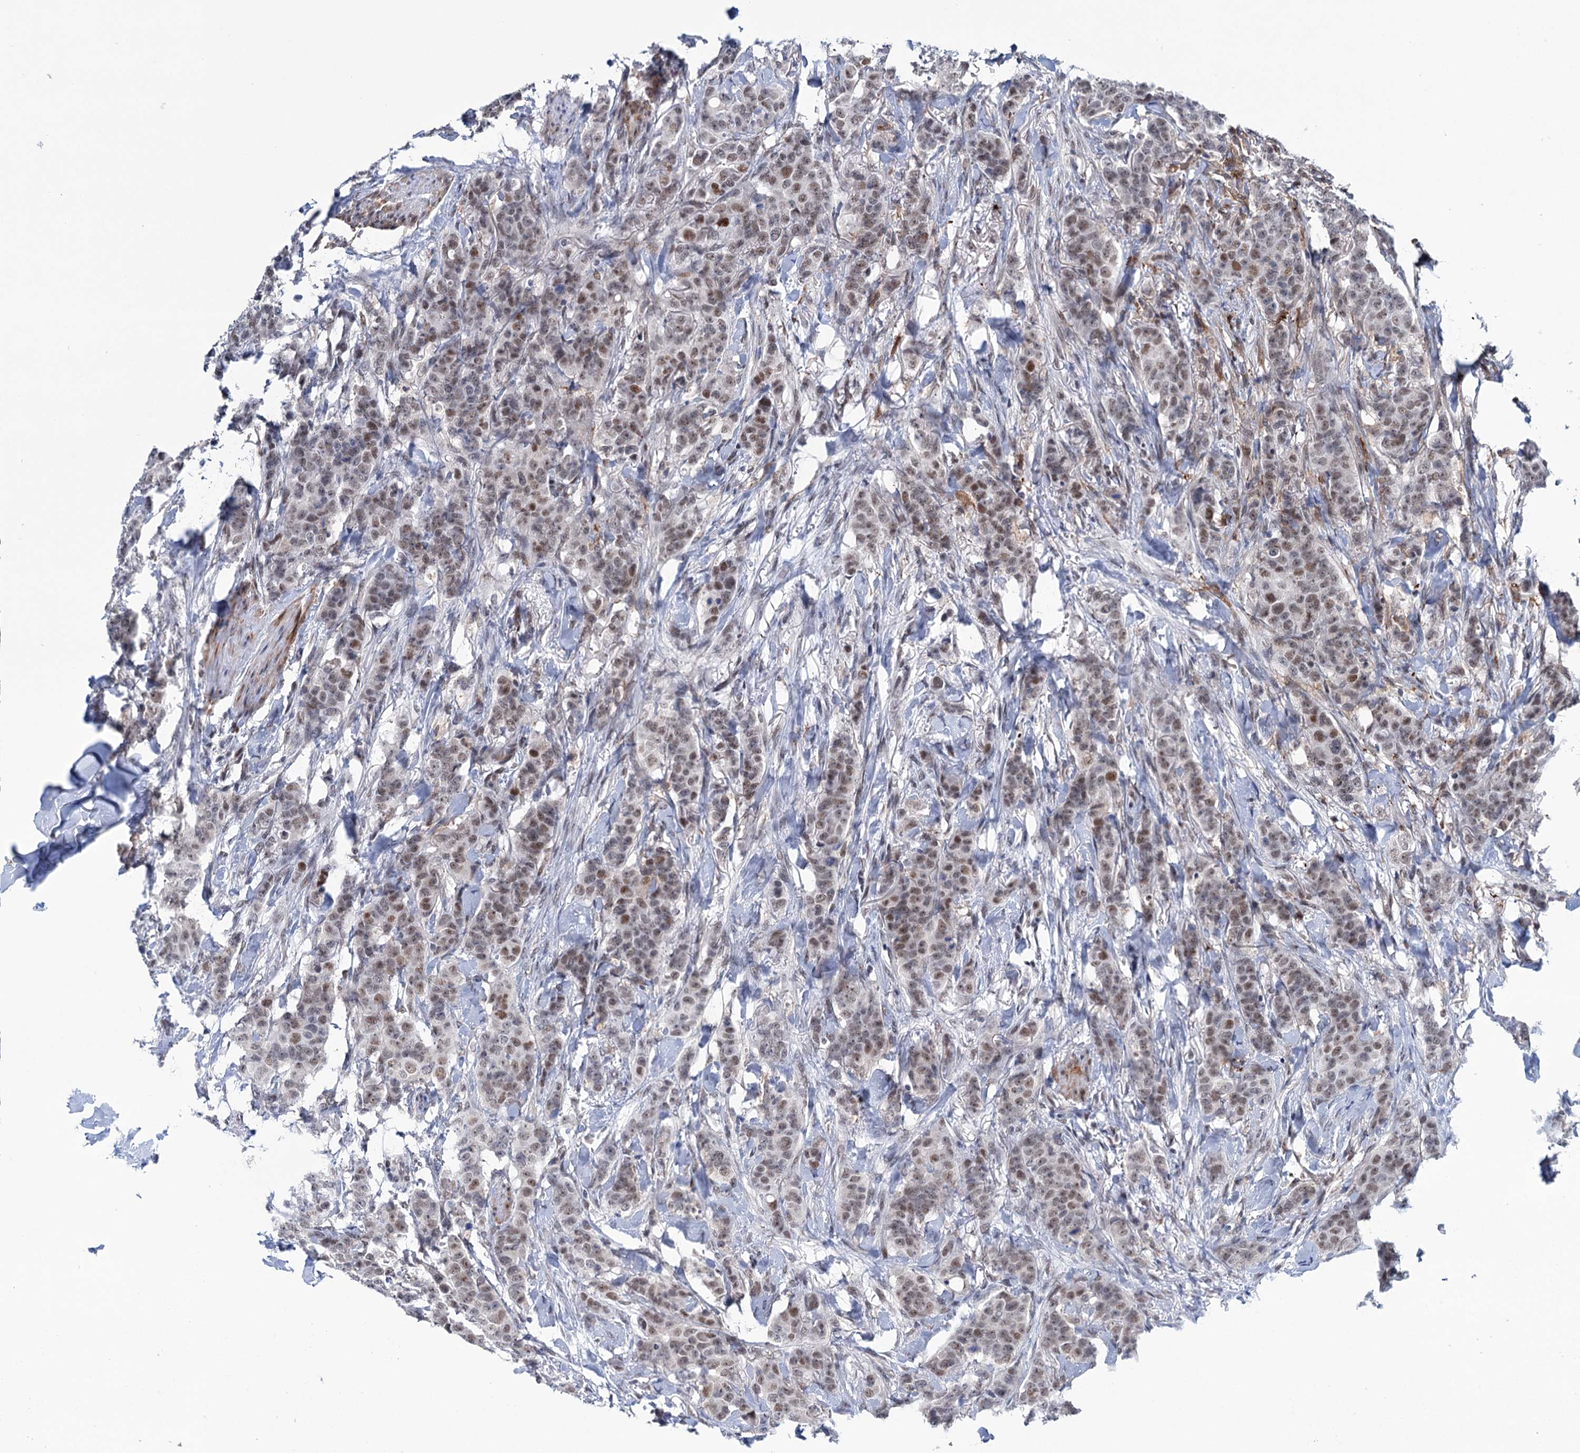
{"staining": {"intensity": "moderate", "quantity": "25%-75%", "location": "nuclear"}, "tissue": "breast cancer", "cell_type": "Tumor cells", "image_type": "cancer", "snomed": [{"axis": "morphology", "description": "Duct carcinoma"}, {"axis": "topography", "description": "Breast"}], "caption": "Breast cancer stained for a protein reveals moderate nuclear positivity in tumor cells.", "gene": "FAM53A", "patient": {"sex": "female", "age": 40}}